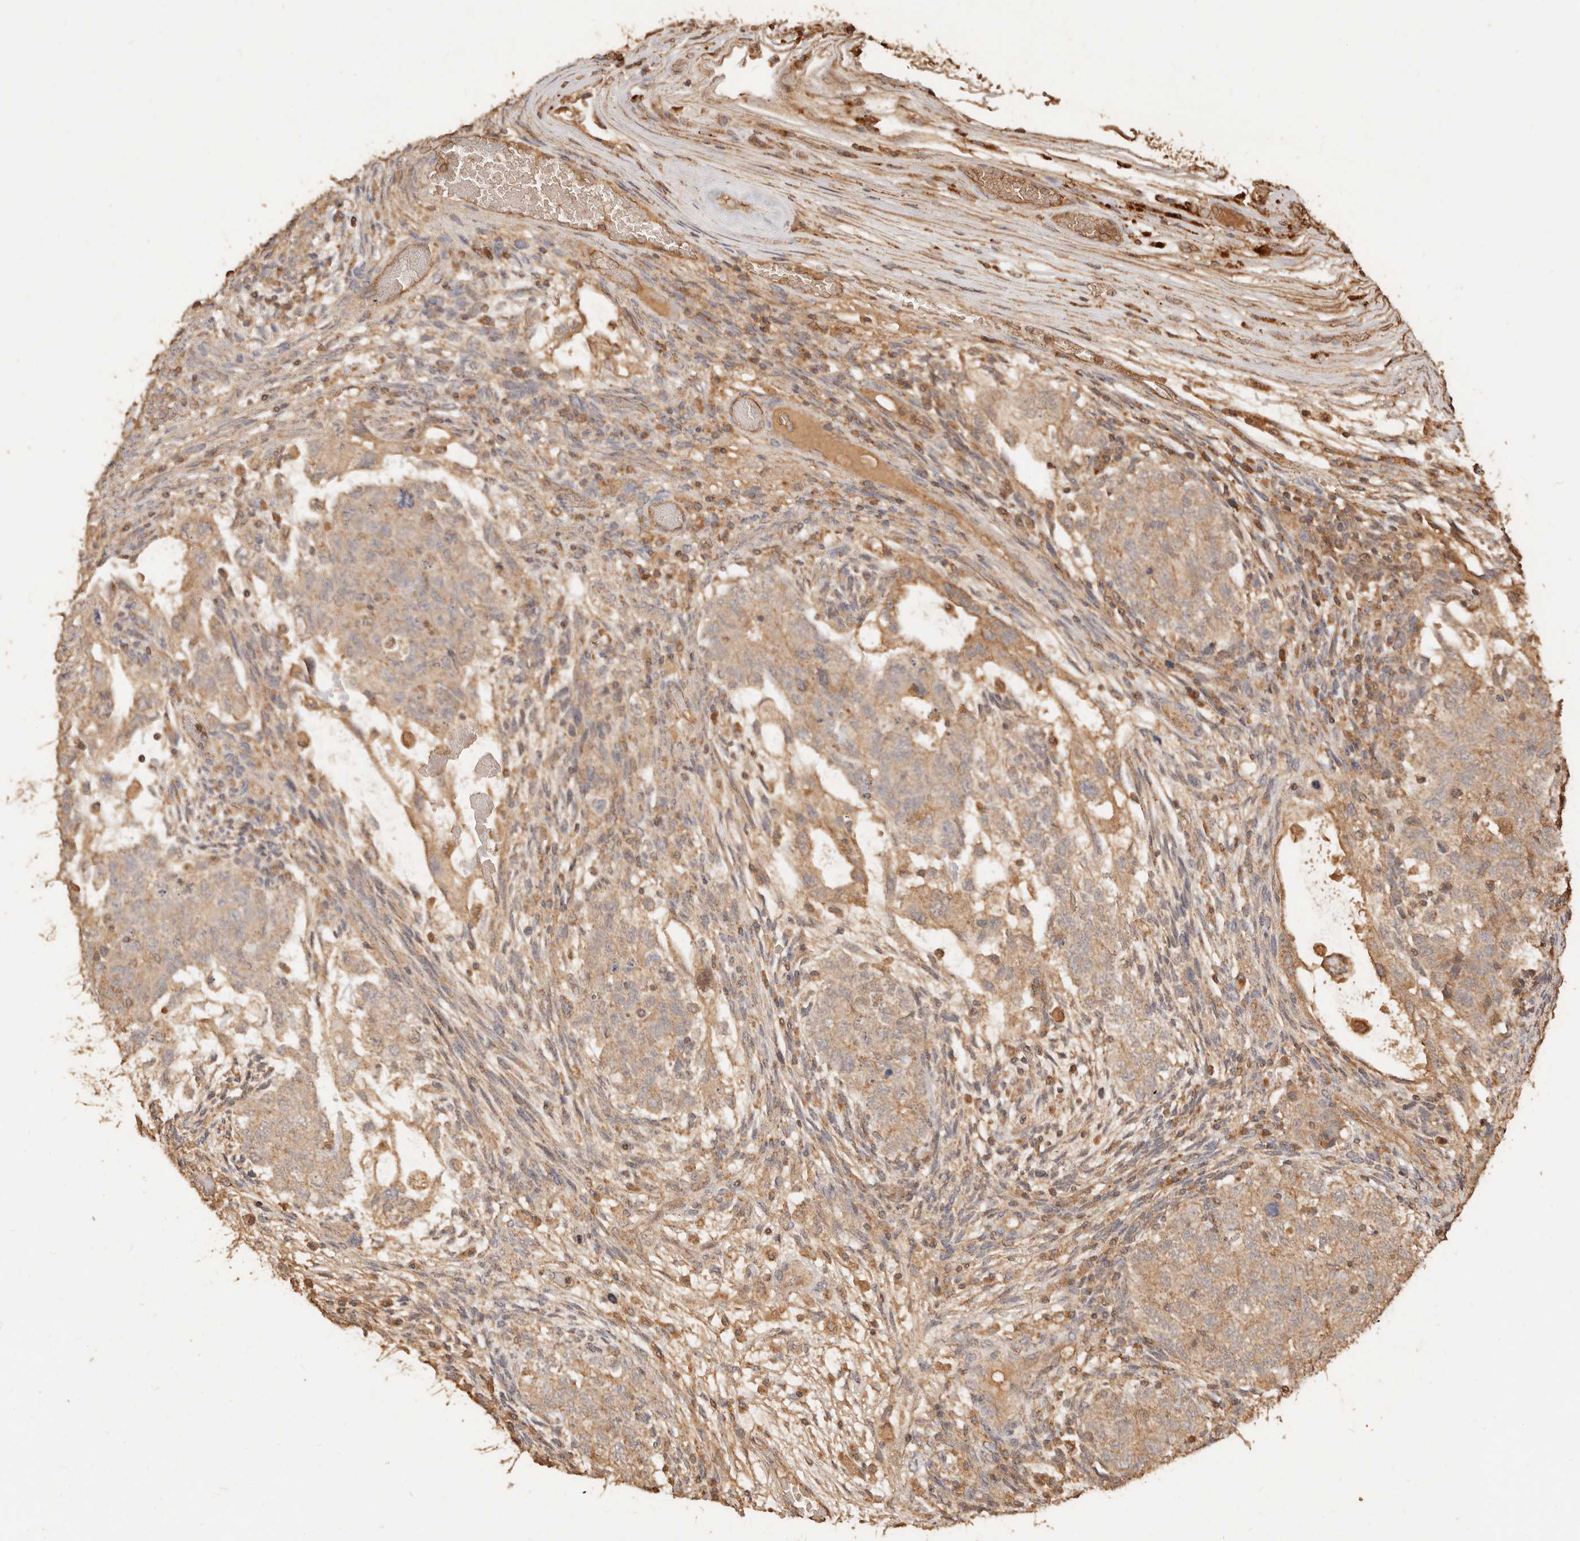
{"staining": {"intensity": "moderate", "quantity": ">75%", "location": "cytoplasmic/membranous"}, "tissue": "testis cancer", "cell_type": "Tumor cells", "image_type": "cancer", "snomed": [{"axis": "morphology", "description": "Normal tissue, NOS"}, {"axis": "morphology", "description": "Carcinoma, Embryonal, NOS"}, {"axis": "topography", "description": "Testis"}], "caption": "Protein expression analysis of testis cancer exhibits moderate cytoplasmic/membranous expression in about >75% of tumor cells.", "gene": "FAM180B", "patient": {"sex": "male", "age": 36}}